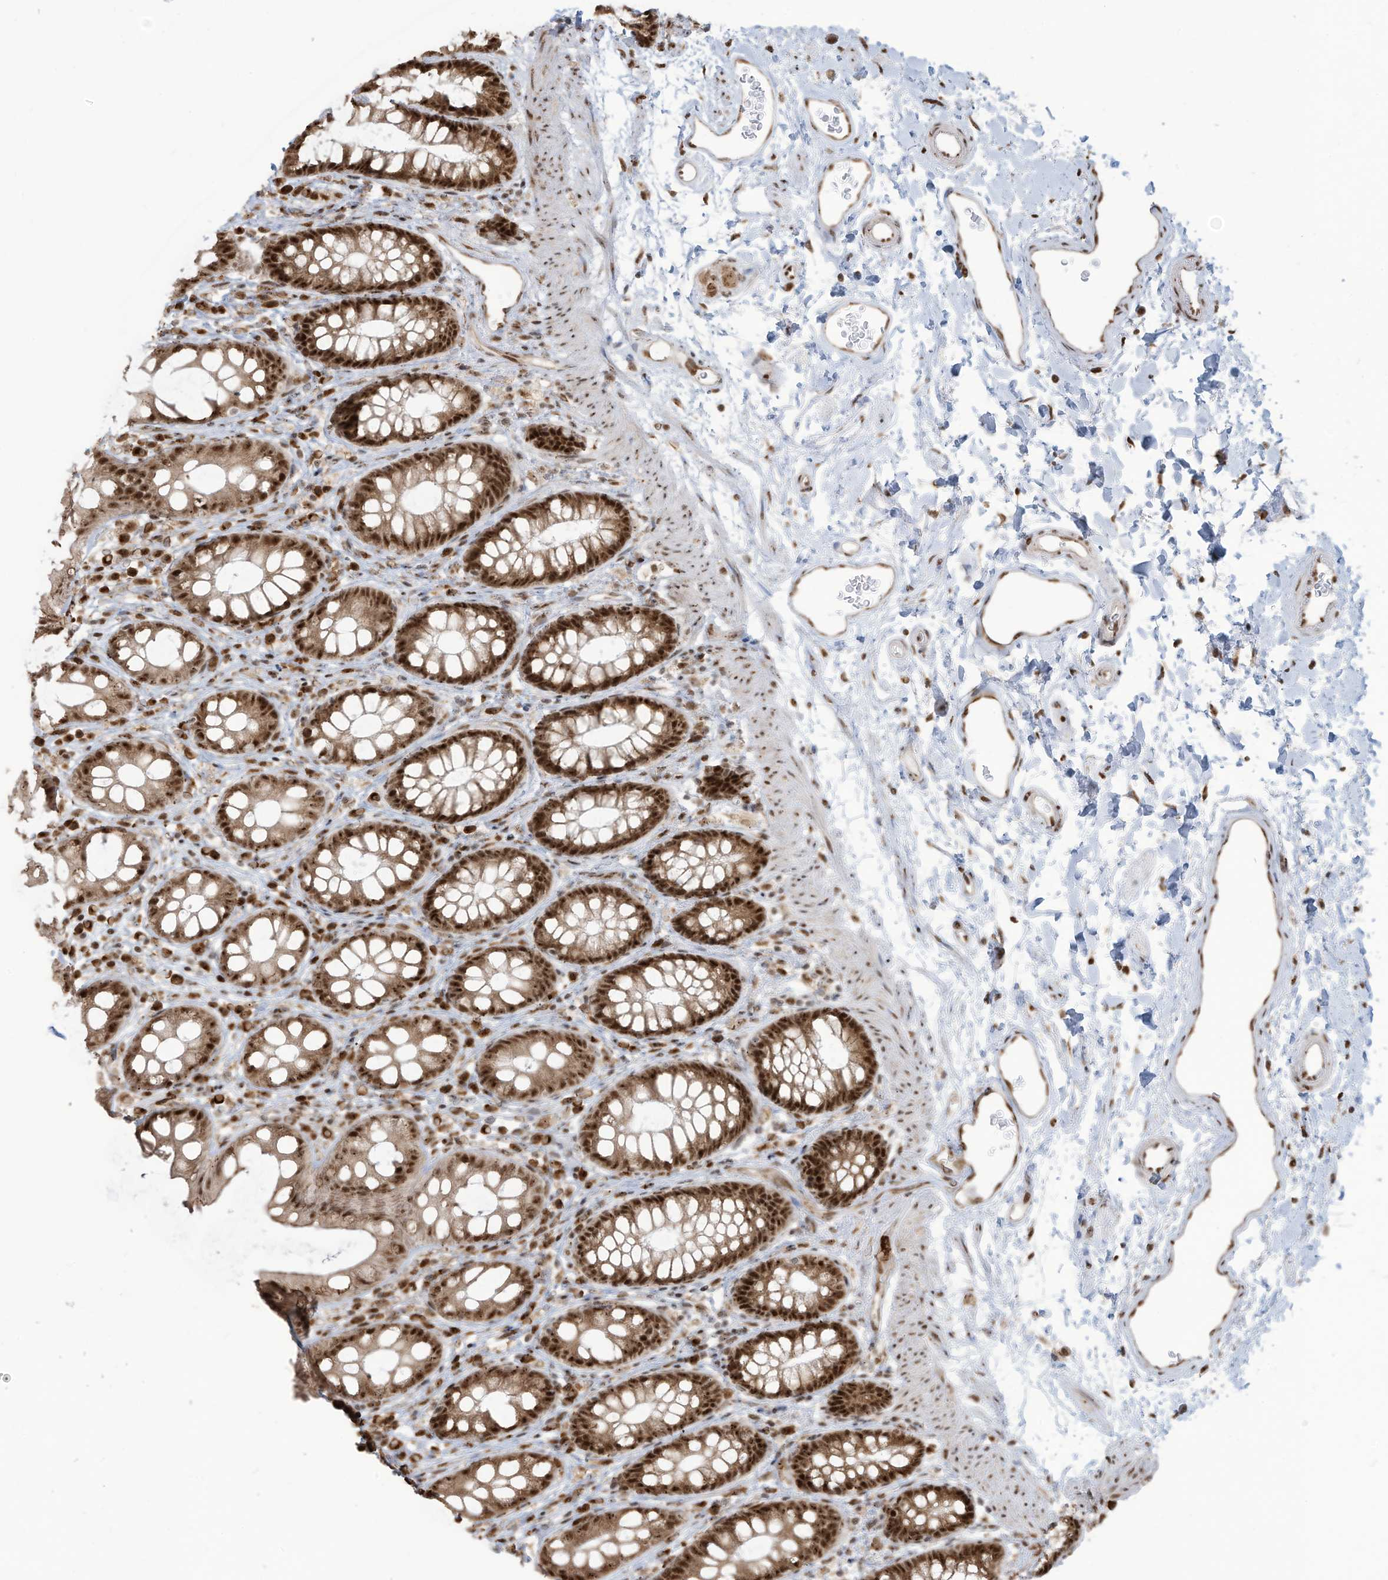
{"staining": {"intensity": "strong", "quantity": ">75%", "location": "nuclear"}, "tissue": "rectum", "cell_type": "Glandular cells", "image_type": "normal", "snomed": [{"axis": "morphology", "description": "Normal tissue, NOS"}, {"axis": "topography", "description": "Rectum"}], "caption": "Strong nuclear positivity is appreciated in approximately >75% of glandular cells in unremarkable rectum.", "gene": "LBH", "patient": {"sex": "female", "age": 65}}